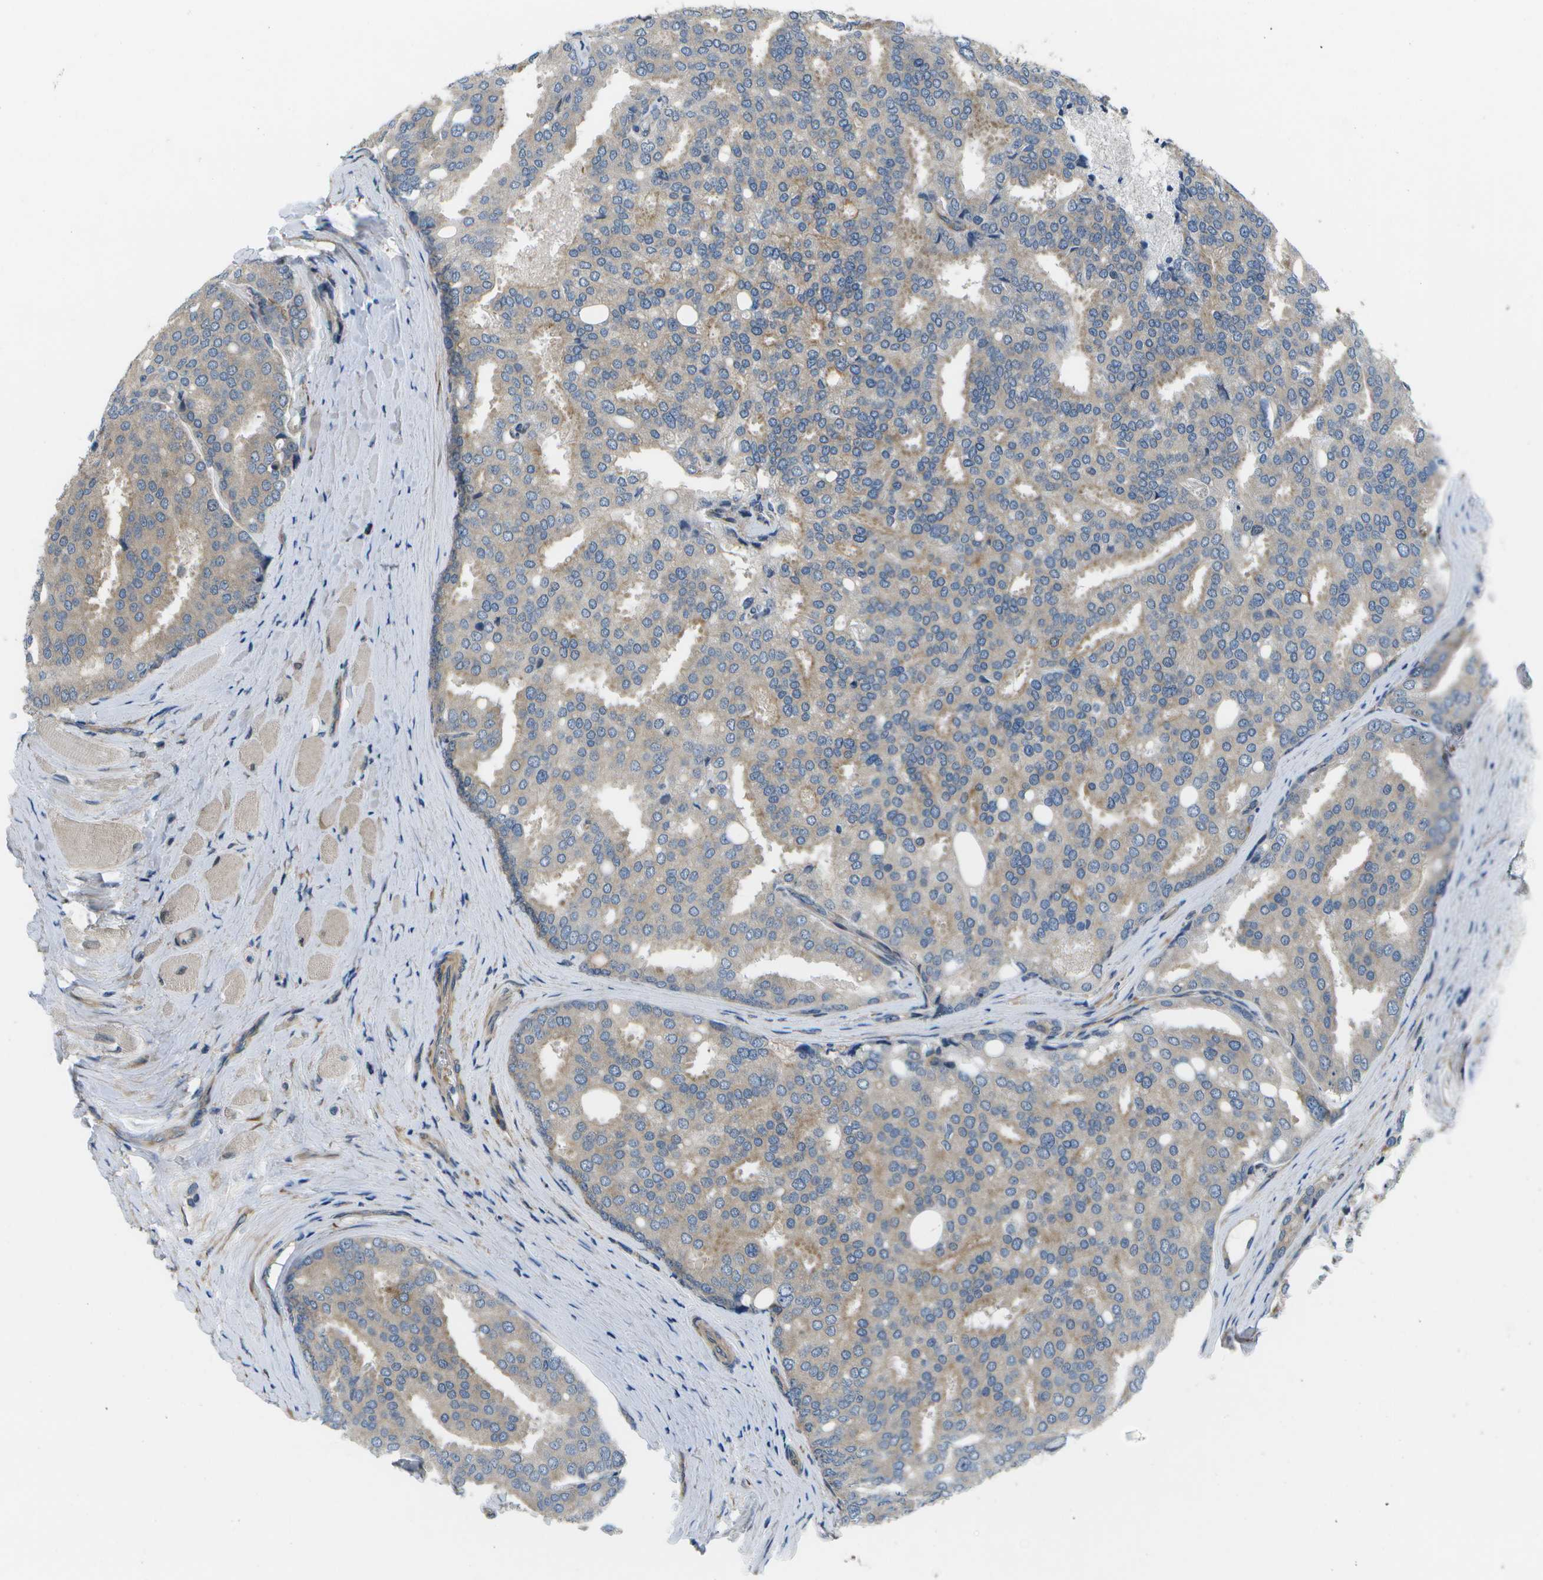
{"staining": {"intensity": "weak", "quantity": ">75%", "location": "cytoplasmic/membranous"}, "tissue": "prostate cancer", "cell_type": "Tumor cells", "image_type": "cancer", "snomed": [{"axis": "morphology", "description": "Adenocarcinoma, High grade"}, {"axis": "topography", "description": "Prostate"}], "caption": "Immunohistochemical staining of prostate cancer displays low levels of weak cytoplasmic/membranous expression in about >75% of tumor cells. (Brightfield microscopy of DAB IHC at high magnification).", "gene": "P3H1", "patient": {"sex": "male", "age": 50}}